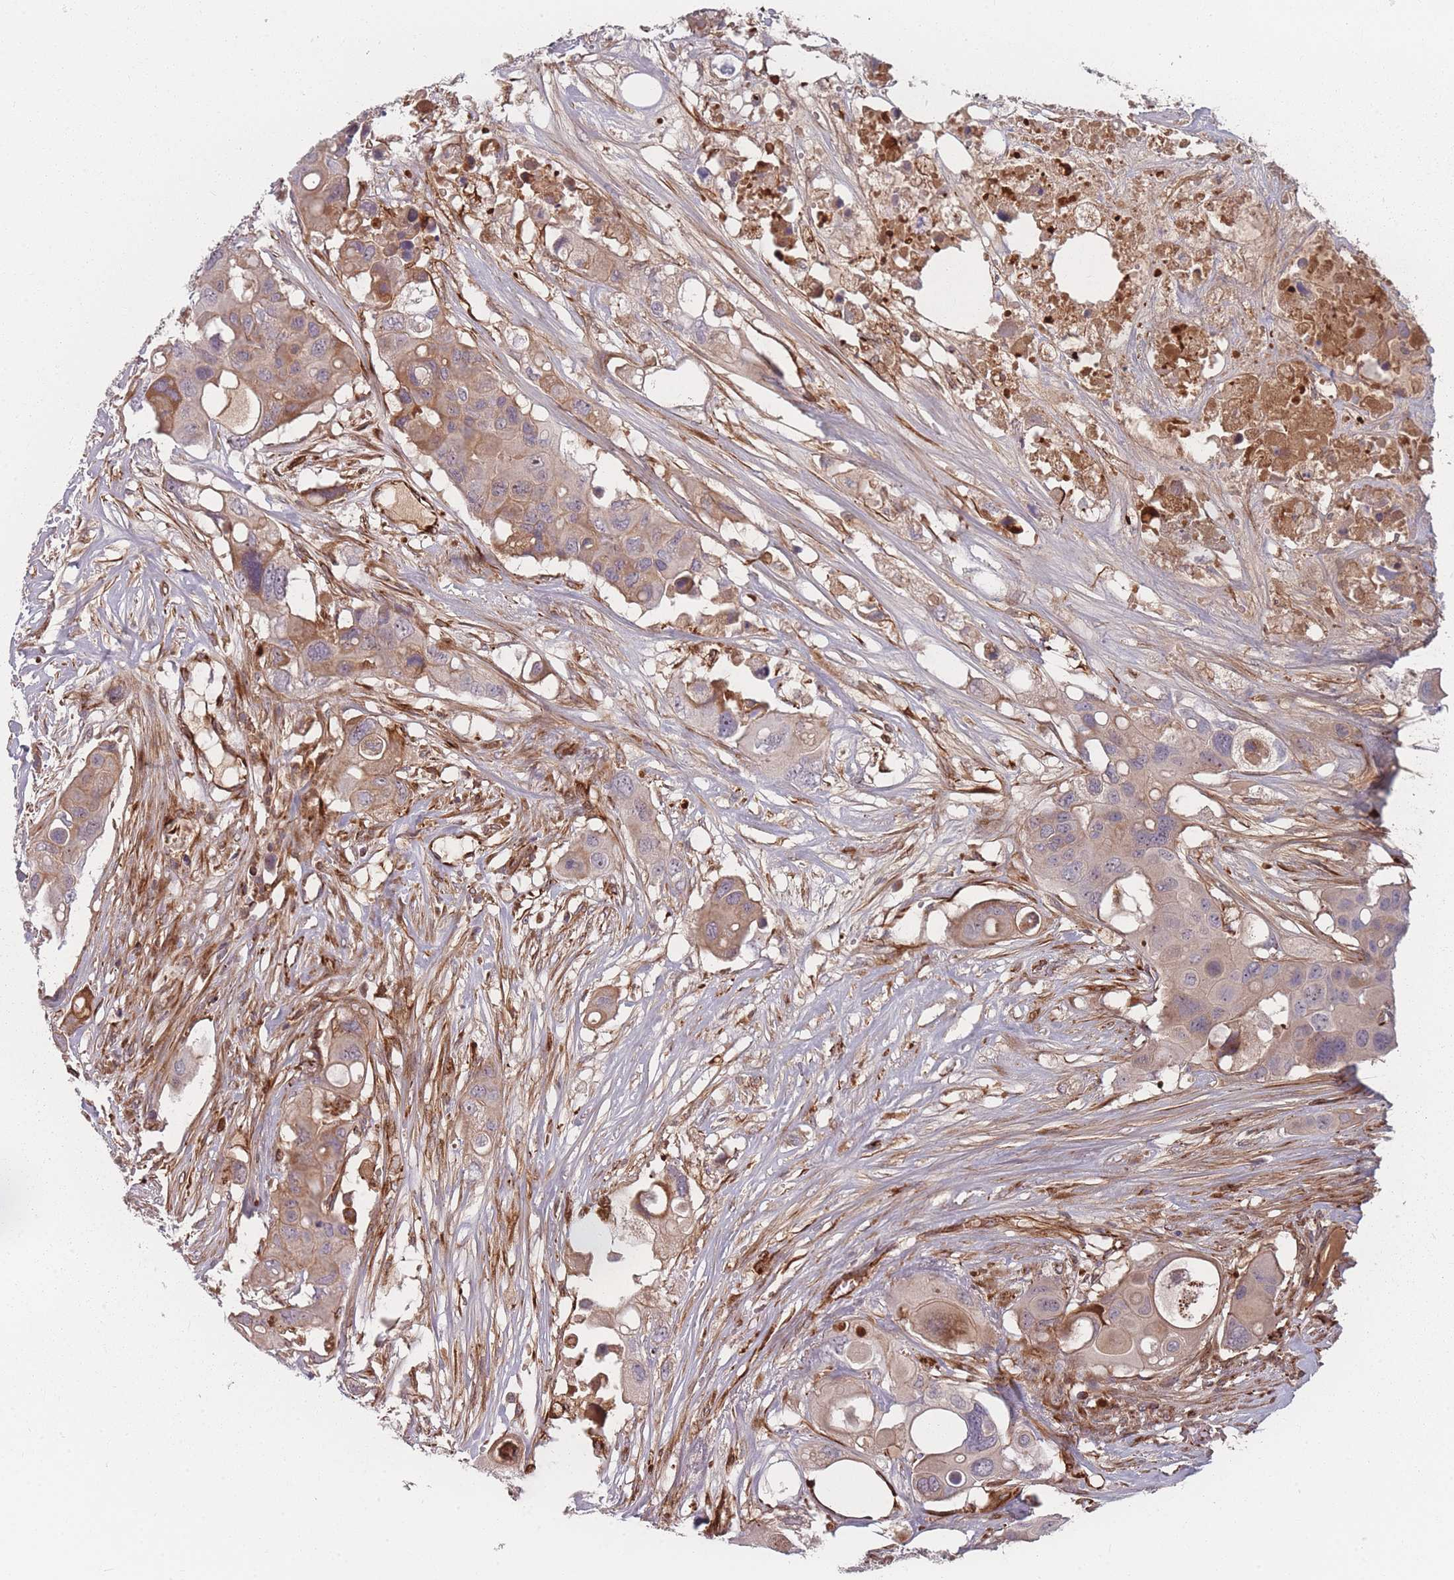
{"staining": {"intensity": "weak", "quantity": ">75%", "location": "cytoplasmic/membranous"}, "tissue": "colorectal cancer", "cell_type": "Tumor cells", "image_type": "cancer", "snomed": [{"axis": "morphology", "description": "Adenocarcinoma, NOS"}, {"axis": "topography", "description": "Colon"}], "caption": "This image shows immunohistochemistry (IHC) staining of human colorectal adenocarcinoma, with low weak cytoplasmic/membranous positivity in about >75% of tumor cells.", "gene": "EEF1AKMT2", "patient": {"sex": "male", "age": 77}}